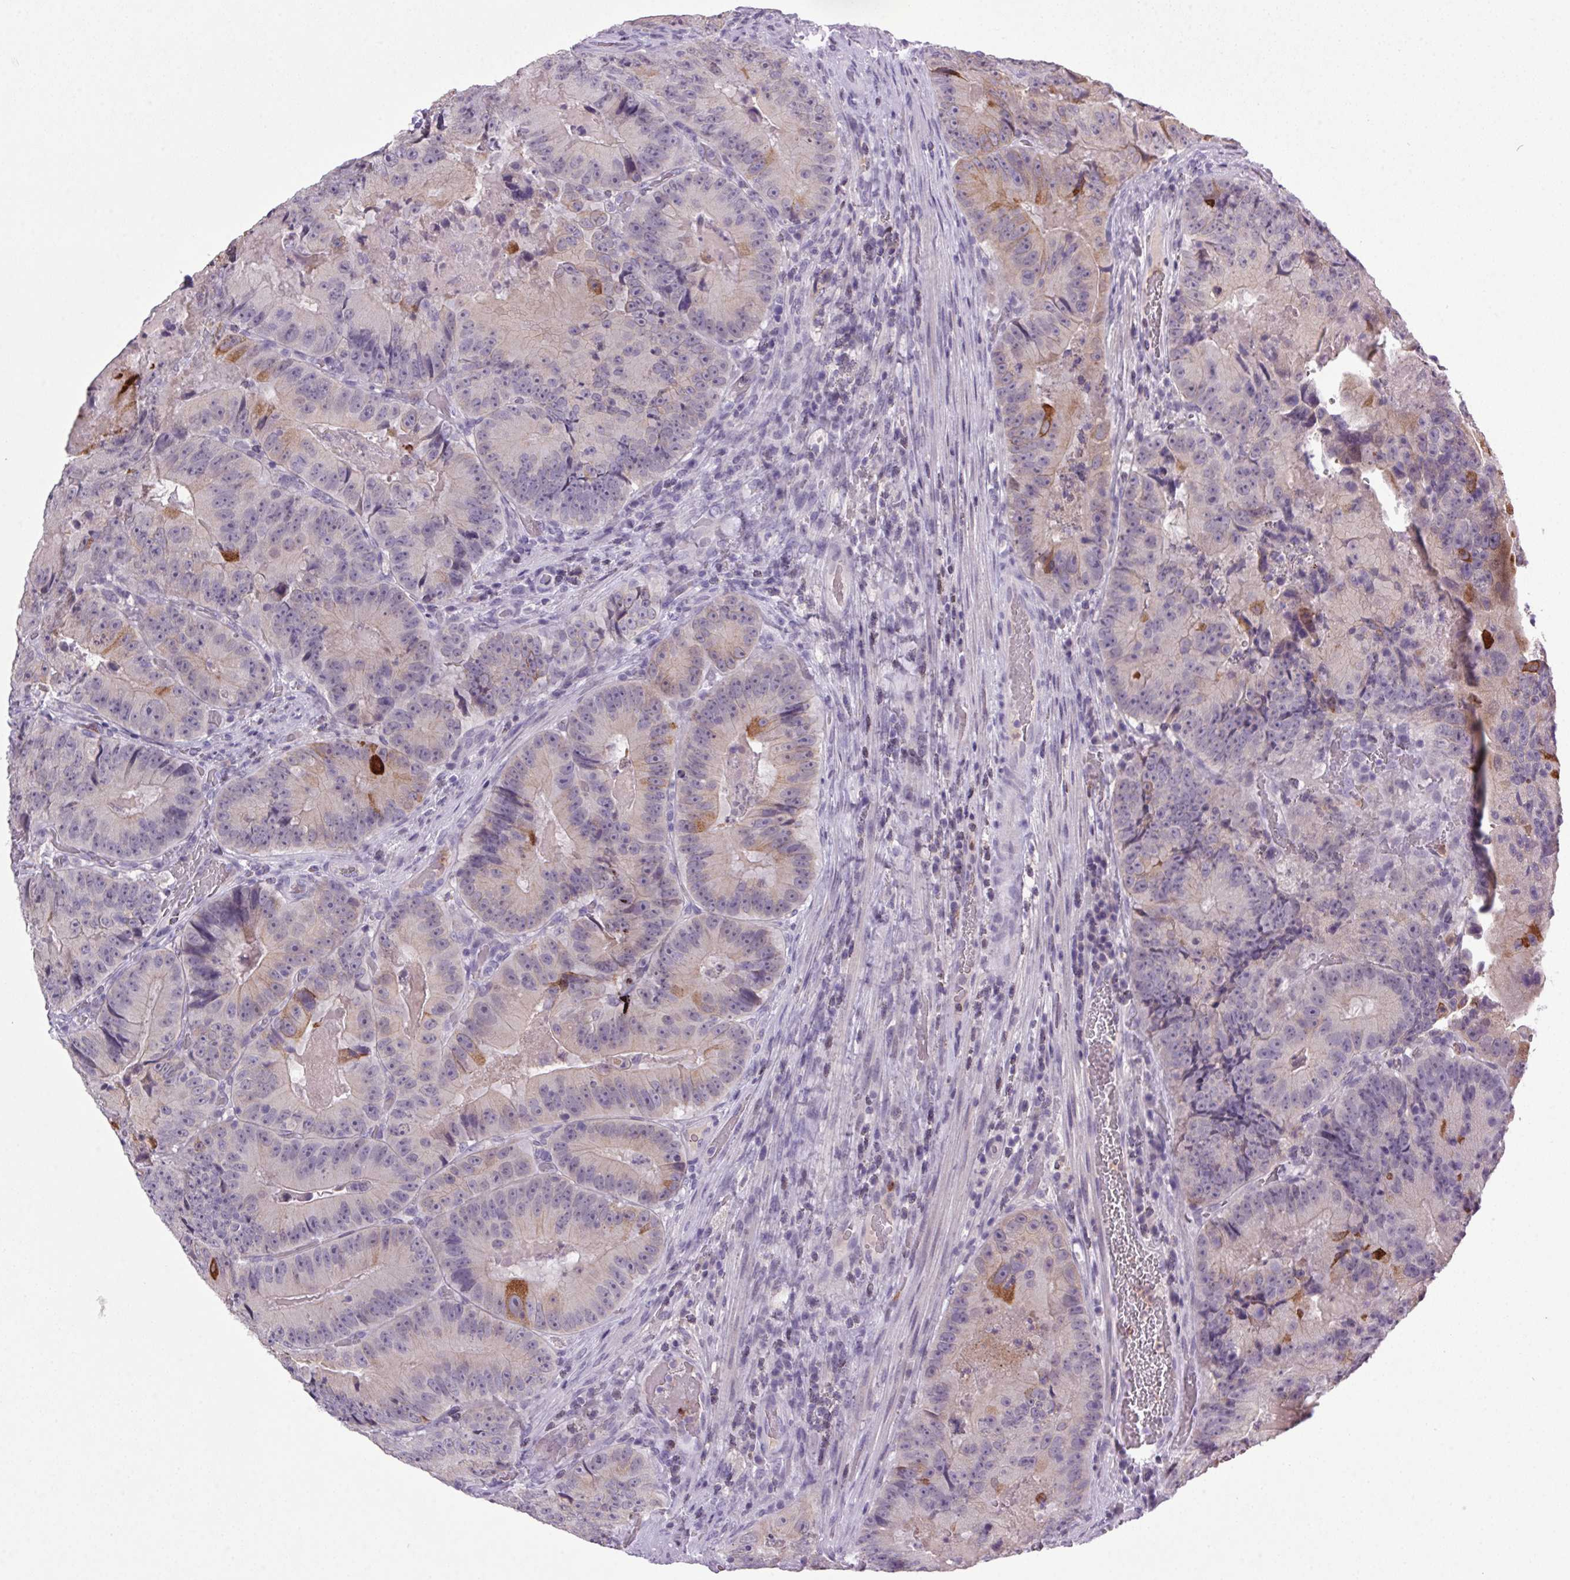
{"staining": {"intensity": "strong", "quantity": "<25%", "location": "cytoplasmic/membranous"}, "tissue": "colorectal cancer", "cell_type": "Tumor cells", "image_type": "cancer", "snomed": [{"axis": "morphology", "description": "Adenocarcinoma, NOS"}, {"axis": "topography", "description": "Colon"}], "caption": "This image shows IHC staining of human colorectal cancer, with medium strong cytoplasmic/membranous expression in approximately <25% of tumor cells.", "gene": "TRDN", "patient": {"sex": "female", "age": 86}}